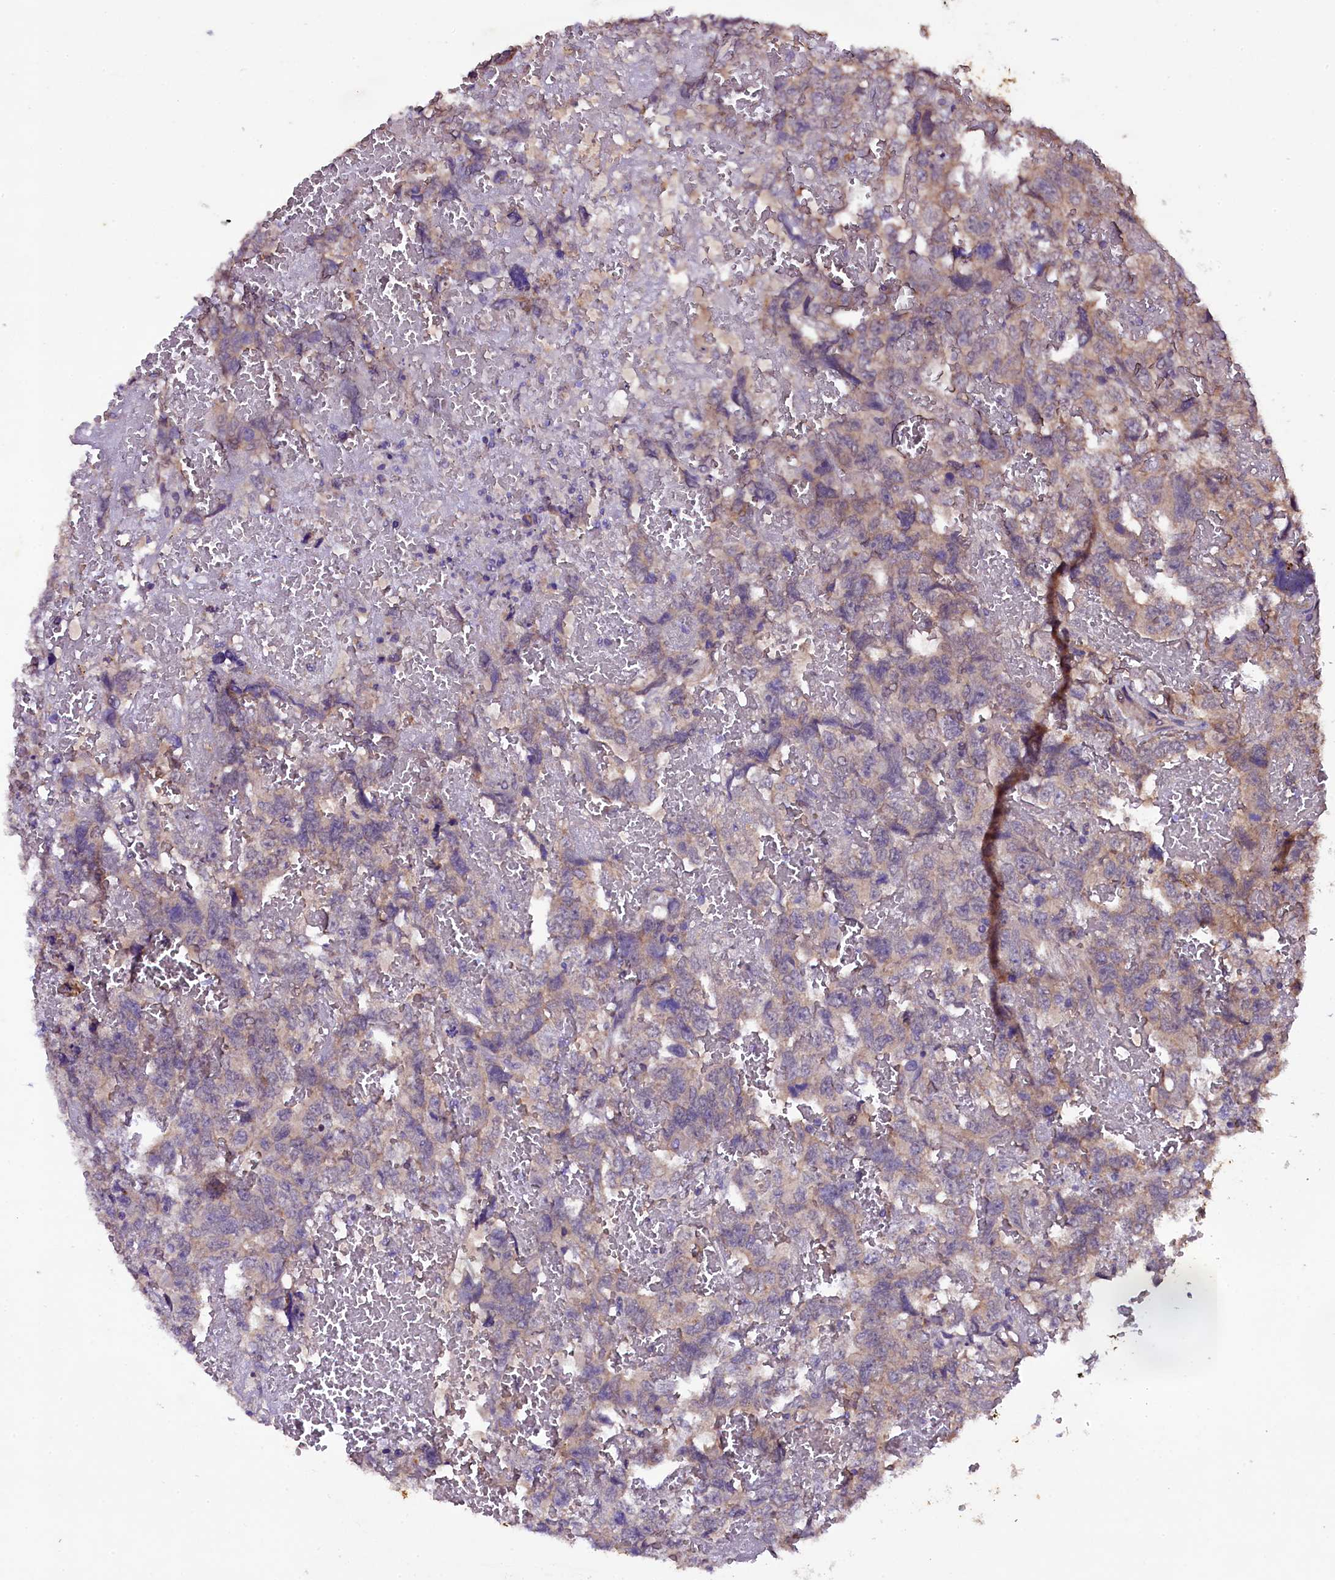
{"staining": {"intensity": "weak", "quantity": "<25%", "location": "cytoplasmic/membranous"}, "tissue": "testis cancer", "cell_type": "Tumor cells", "image_type": "cancer", "snomed": [{"axis": "morphology", "description": "Carcinoma, Embryonal, NOS"}, {"axis": "topography", "description": "Testis"}], "caption": "Testis cancer was stained to show a protein in brown. There is no significant positivity in tumor cells.", "gene": "PLXNB1", "patient": {"sex": "male", "age": 45}}